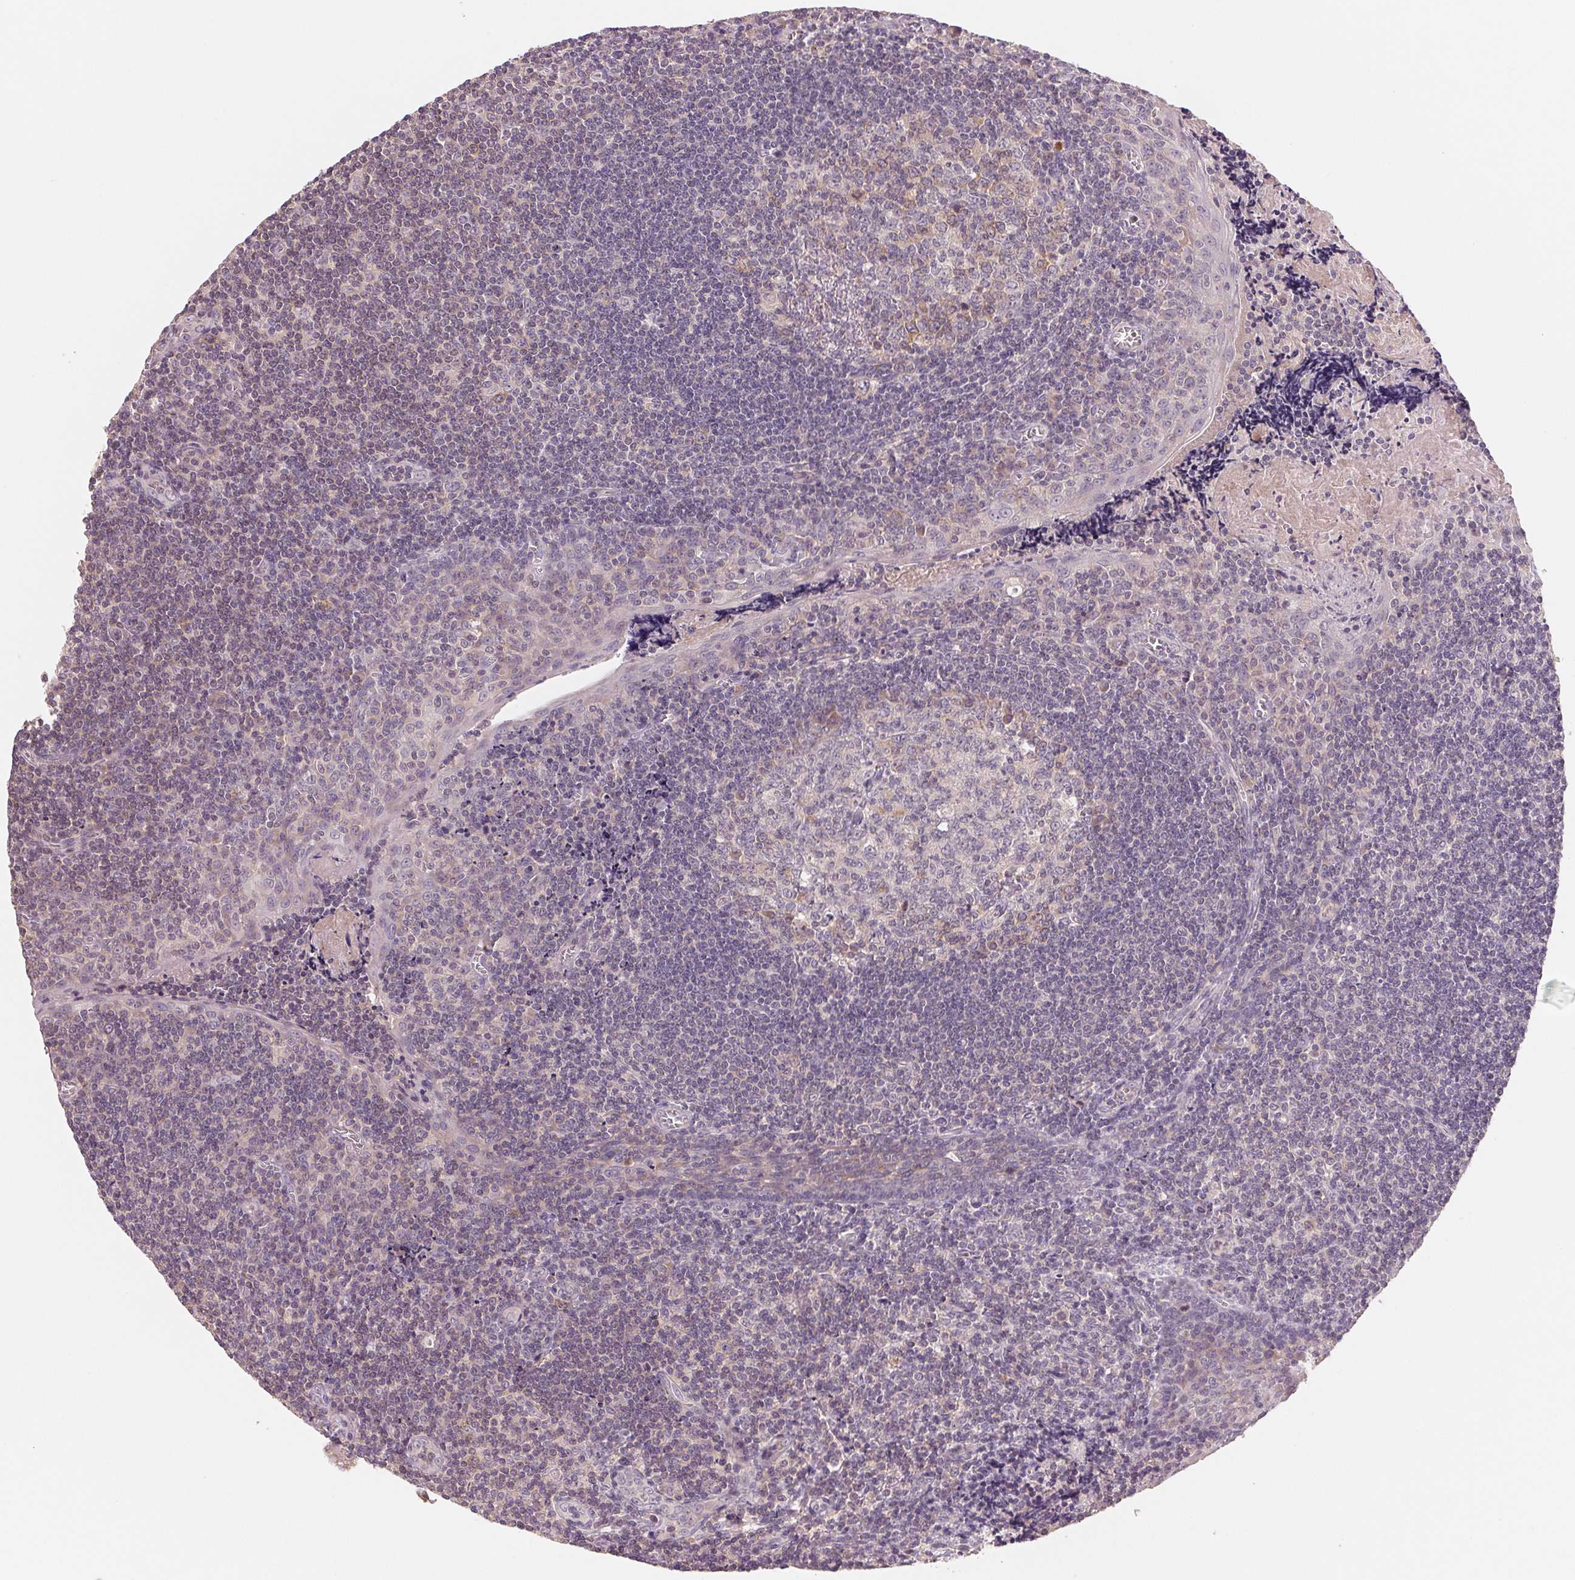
{"staining": {"intensity": "weak", "quantity": "<25%", "location": "cytoplasmic/membranous"}, "tissue": "tonsil", "cell_type": "Germinal center cells", "image_type": "normal", "snomed": [{"axis": "morphology", "description": "Normal tissue, NOS"}, {"axis": "morphology", "description": "Inflammation, NOS"}, {"axis": "topography", "description": "Tonsil"}], "caption": "DAB immunohistochemical staining of benign tonsil demonstrates no significant staining in germinal center cells. (Brightfield microscopy of DAB (3,3'-diaminobenzidine) immunohistochemistry at high magnification).", "gene": "AQP8", "patient": {"sex": "female", "age": 31}}